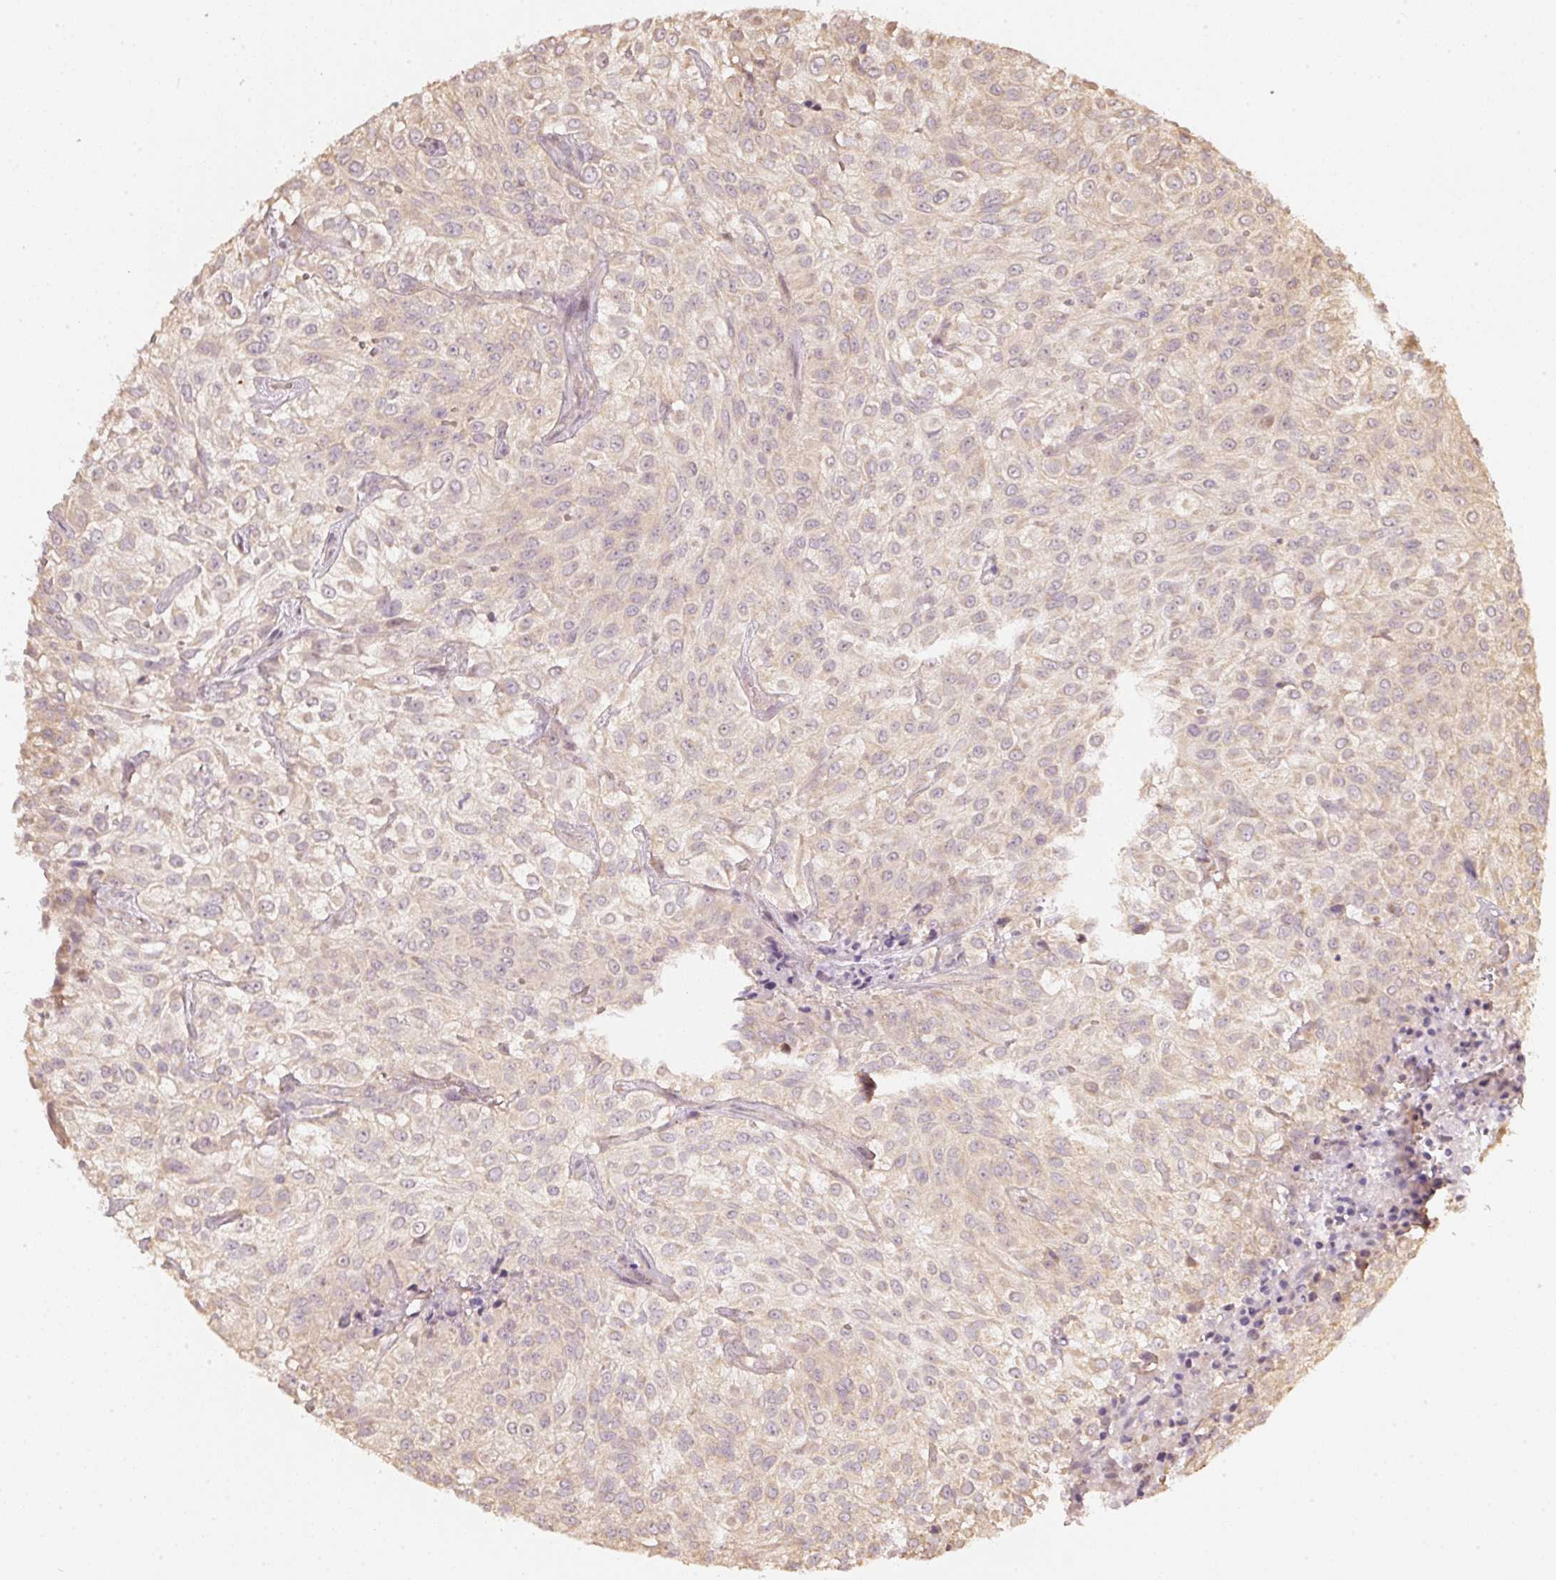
{"staining": {"intensity": "weak", "quantity": "25%-75%", "location": "cytoplasmic/membranous"}, "tissue": "urothelial cancer", "cell_type": "Tumor cells", "image_type": "cancer", "snomed": [{"axis": "morphology", "description": "Urothelial carcinoma, High grade"}, {"axis": "topography", "description": "Urinary bladder"}], "caption": "An immunohistochemistry (IHC) image of neoplastic tissue is shown. Protein staining in brown shows weak cytoplasmic/membranous positivity in high-grade urothelial carcinoma within tumor cells.", "gene": "RAB35", "patient": {"sex": "male", "age": 56}}